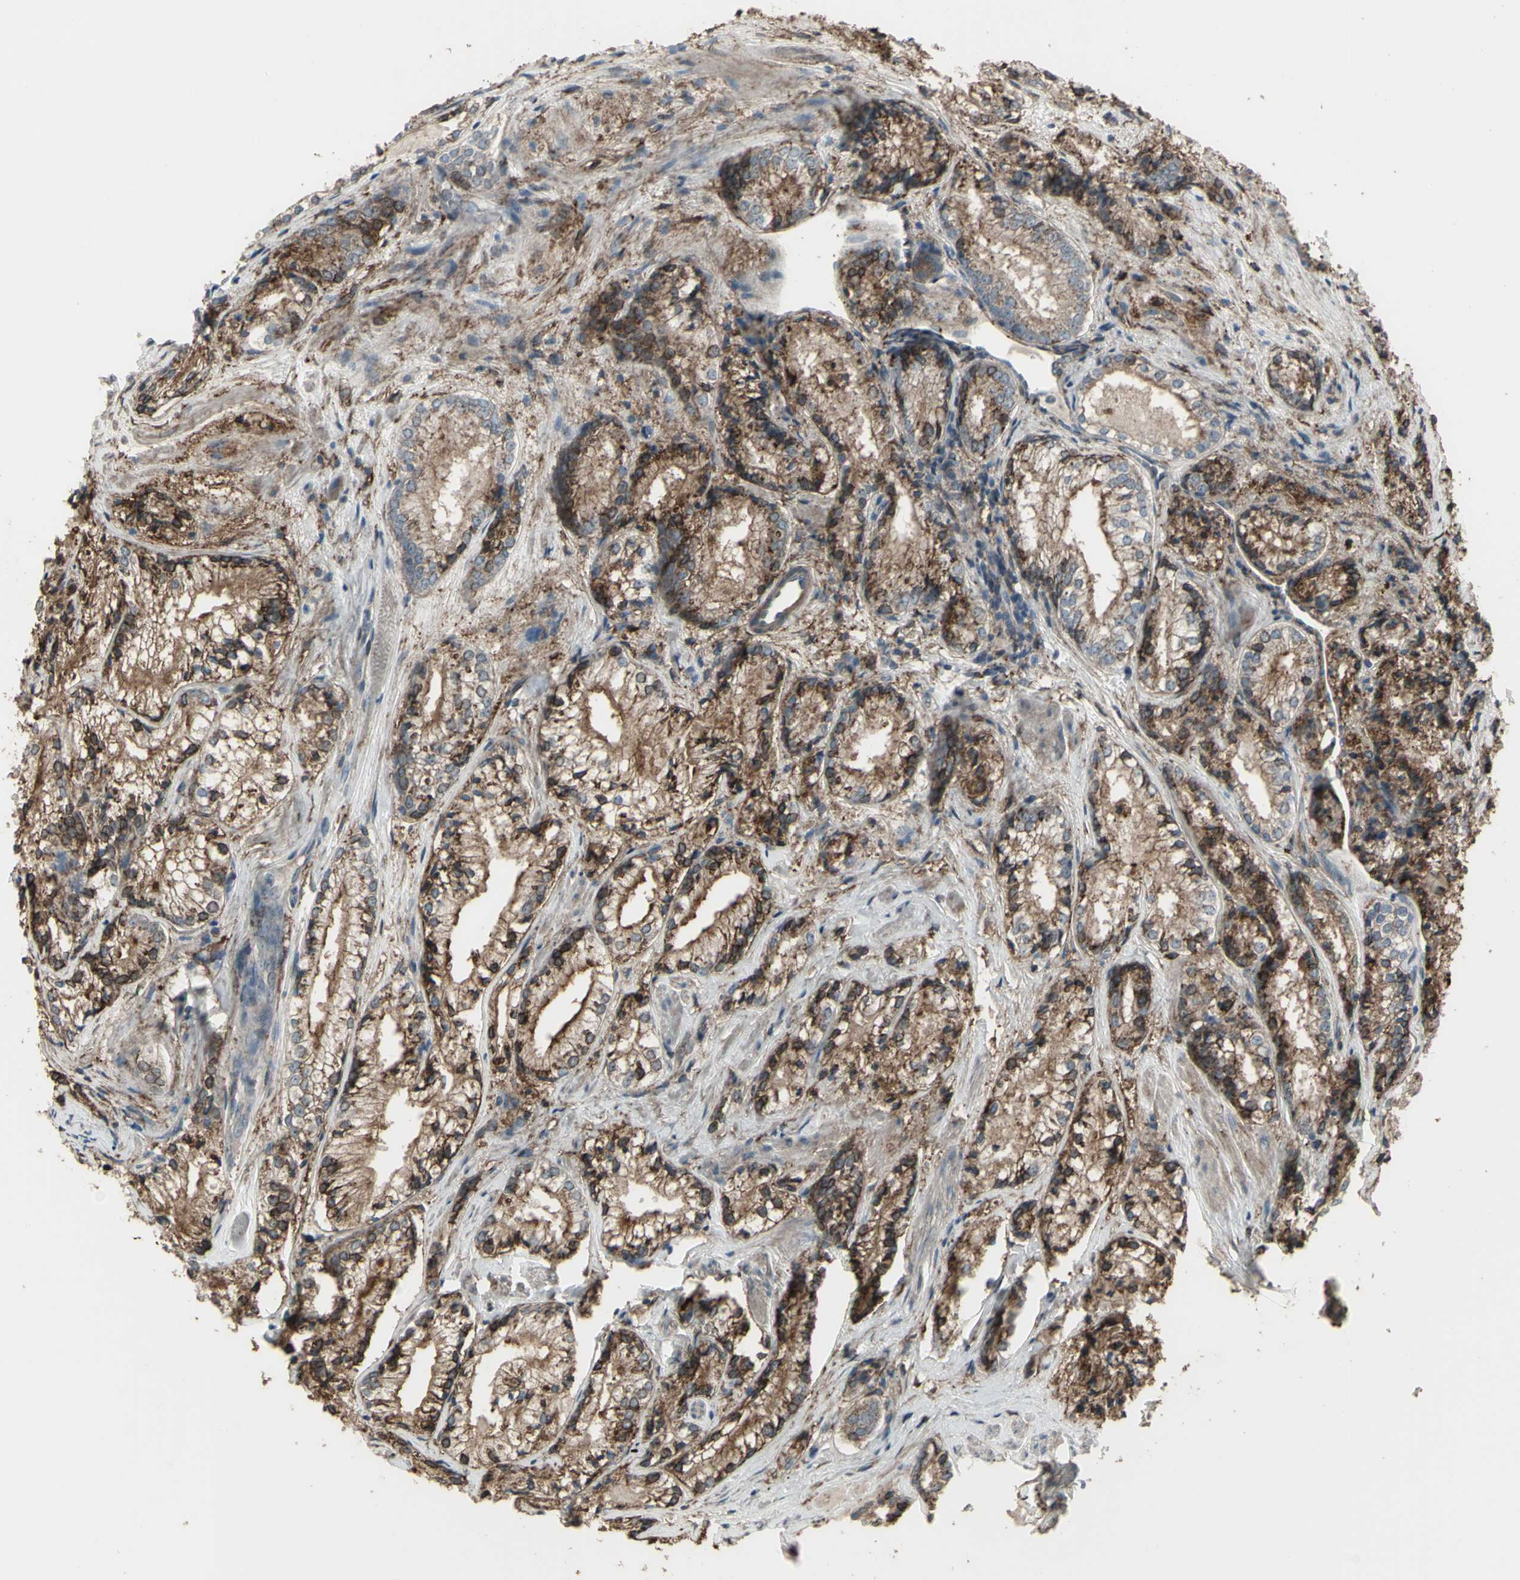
{"staining": {"intensity": "moderate", "quantity": ">75%", "location": "cytoplasmic/membranous"}, "tissue": "prostate cancer", "cell_type": "Tumor cells", "image_type": "cancer", "snomed": [{"axis": "morphology", "description": "Adenocarcinoma, Low grade"}, {"axis": "topography", "description": "Prostate"}], "caption": "There is medium levels of moderate cytoplasmic/membranous positivity in tumor cells of prostate adenocarcinoma (low-grade), as demonstrated by immunohistochemical staining (brown color).", "gene": "SMO", "patient": {"sex": "male", "age": 60}}